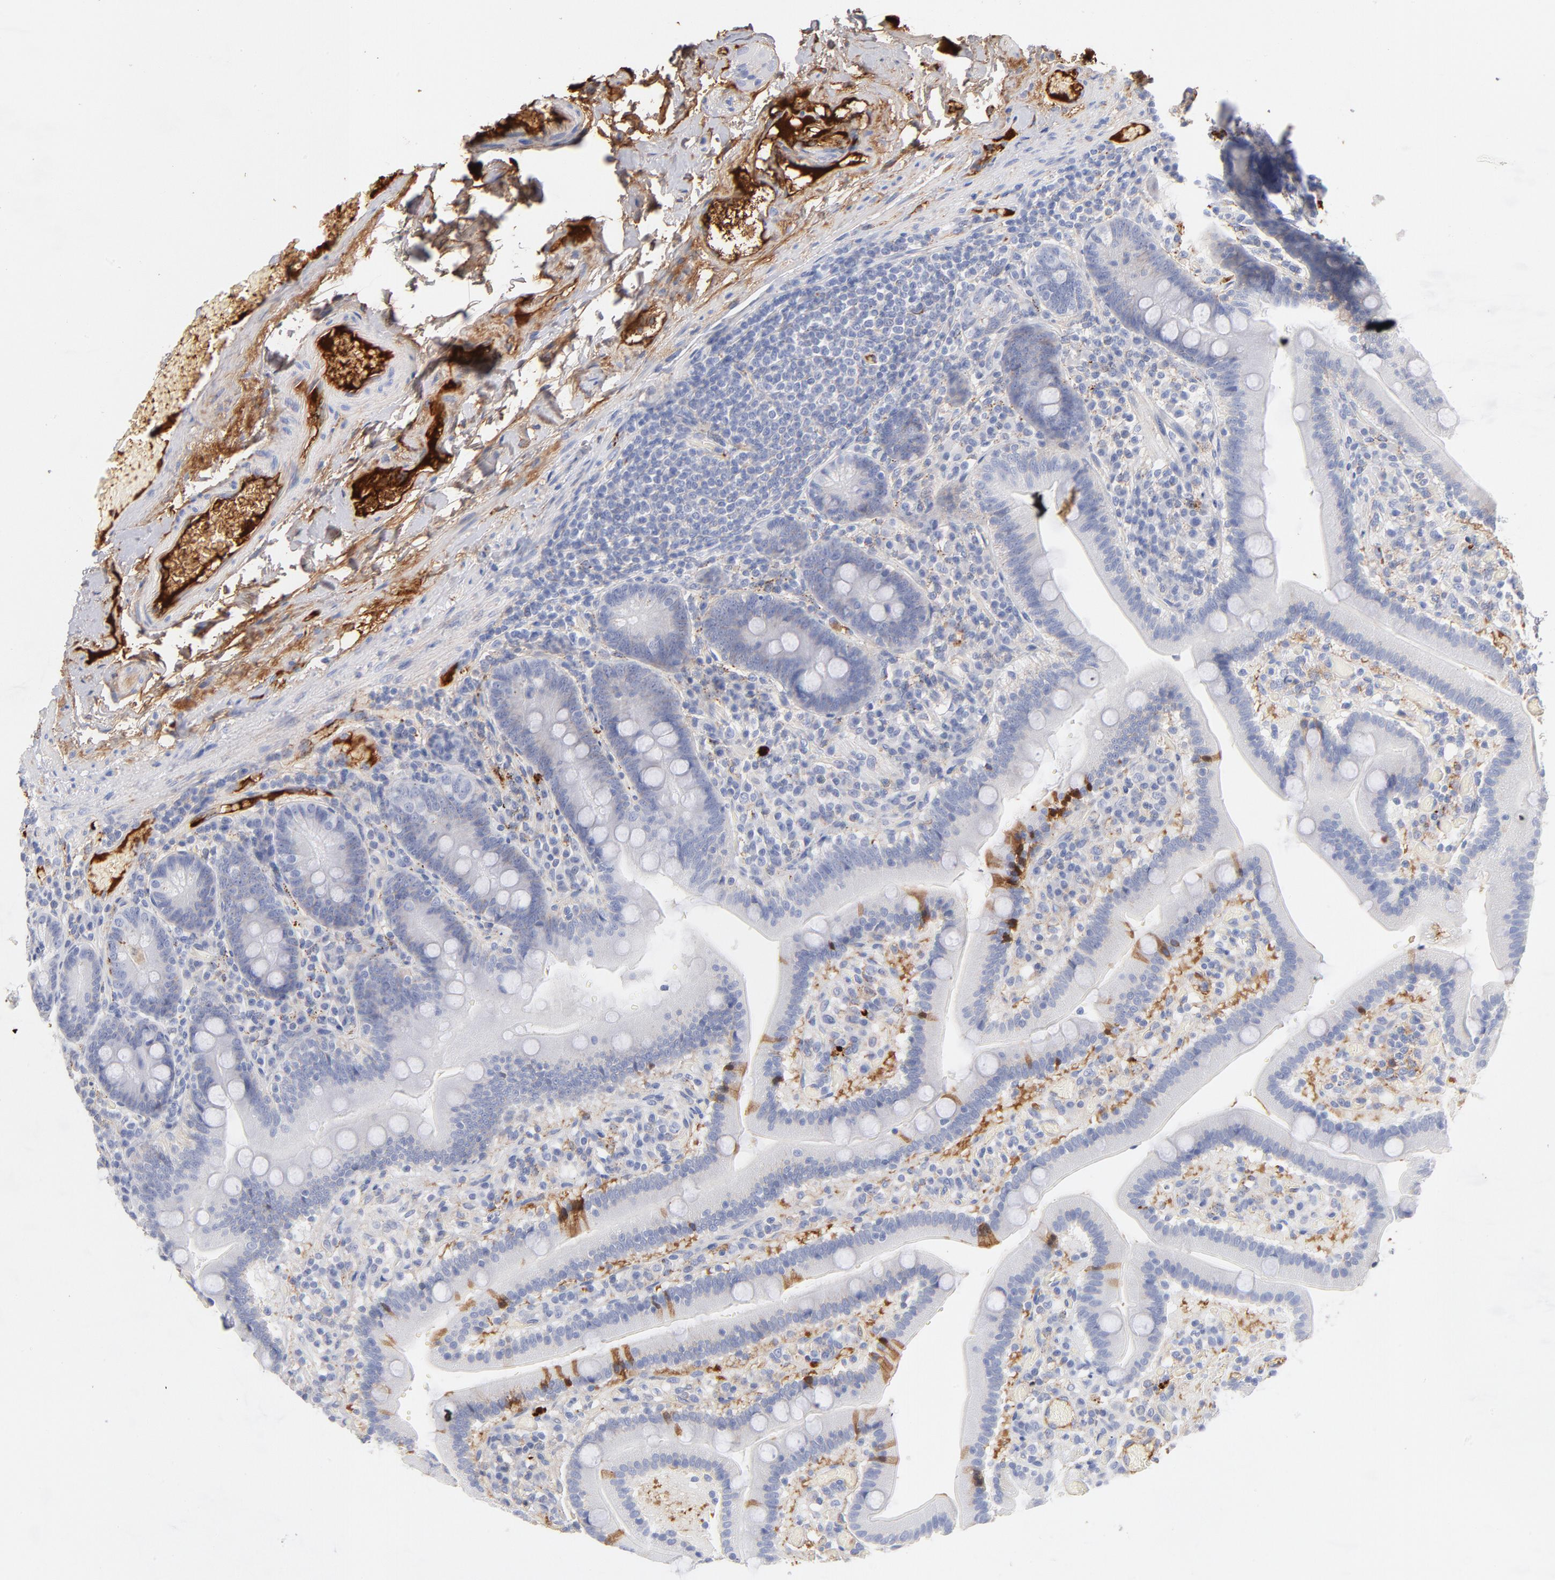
{"staining": {"intensity": "negative", "quantity": "none", "location": "none"}, "tissue": "duodenum", "cell_type": "Glandular cells", "image_type": "normal", "snomed": [{"axis": "morphology", "description": "Normal tissue, NOS"}, {"axis": "topography", "description": "Duodenum"}], "caption": "Immunohistochemistry of normal human duodenum reveals no staining in glandular cells.", "gene": "C3", "patient": {"sex": "male", "age": 66}}